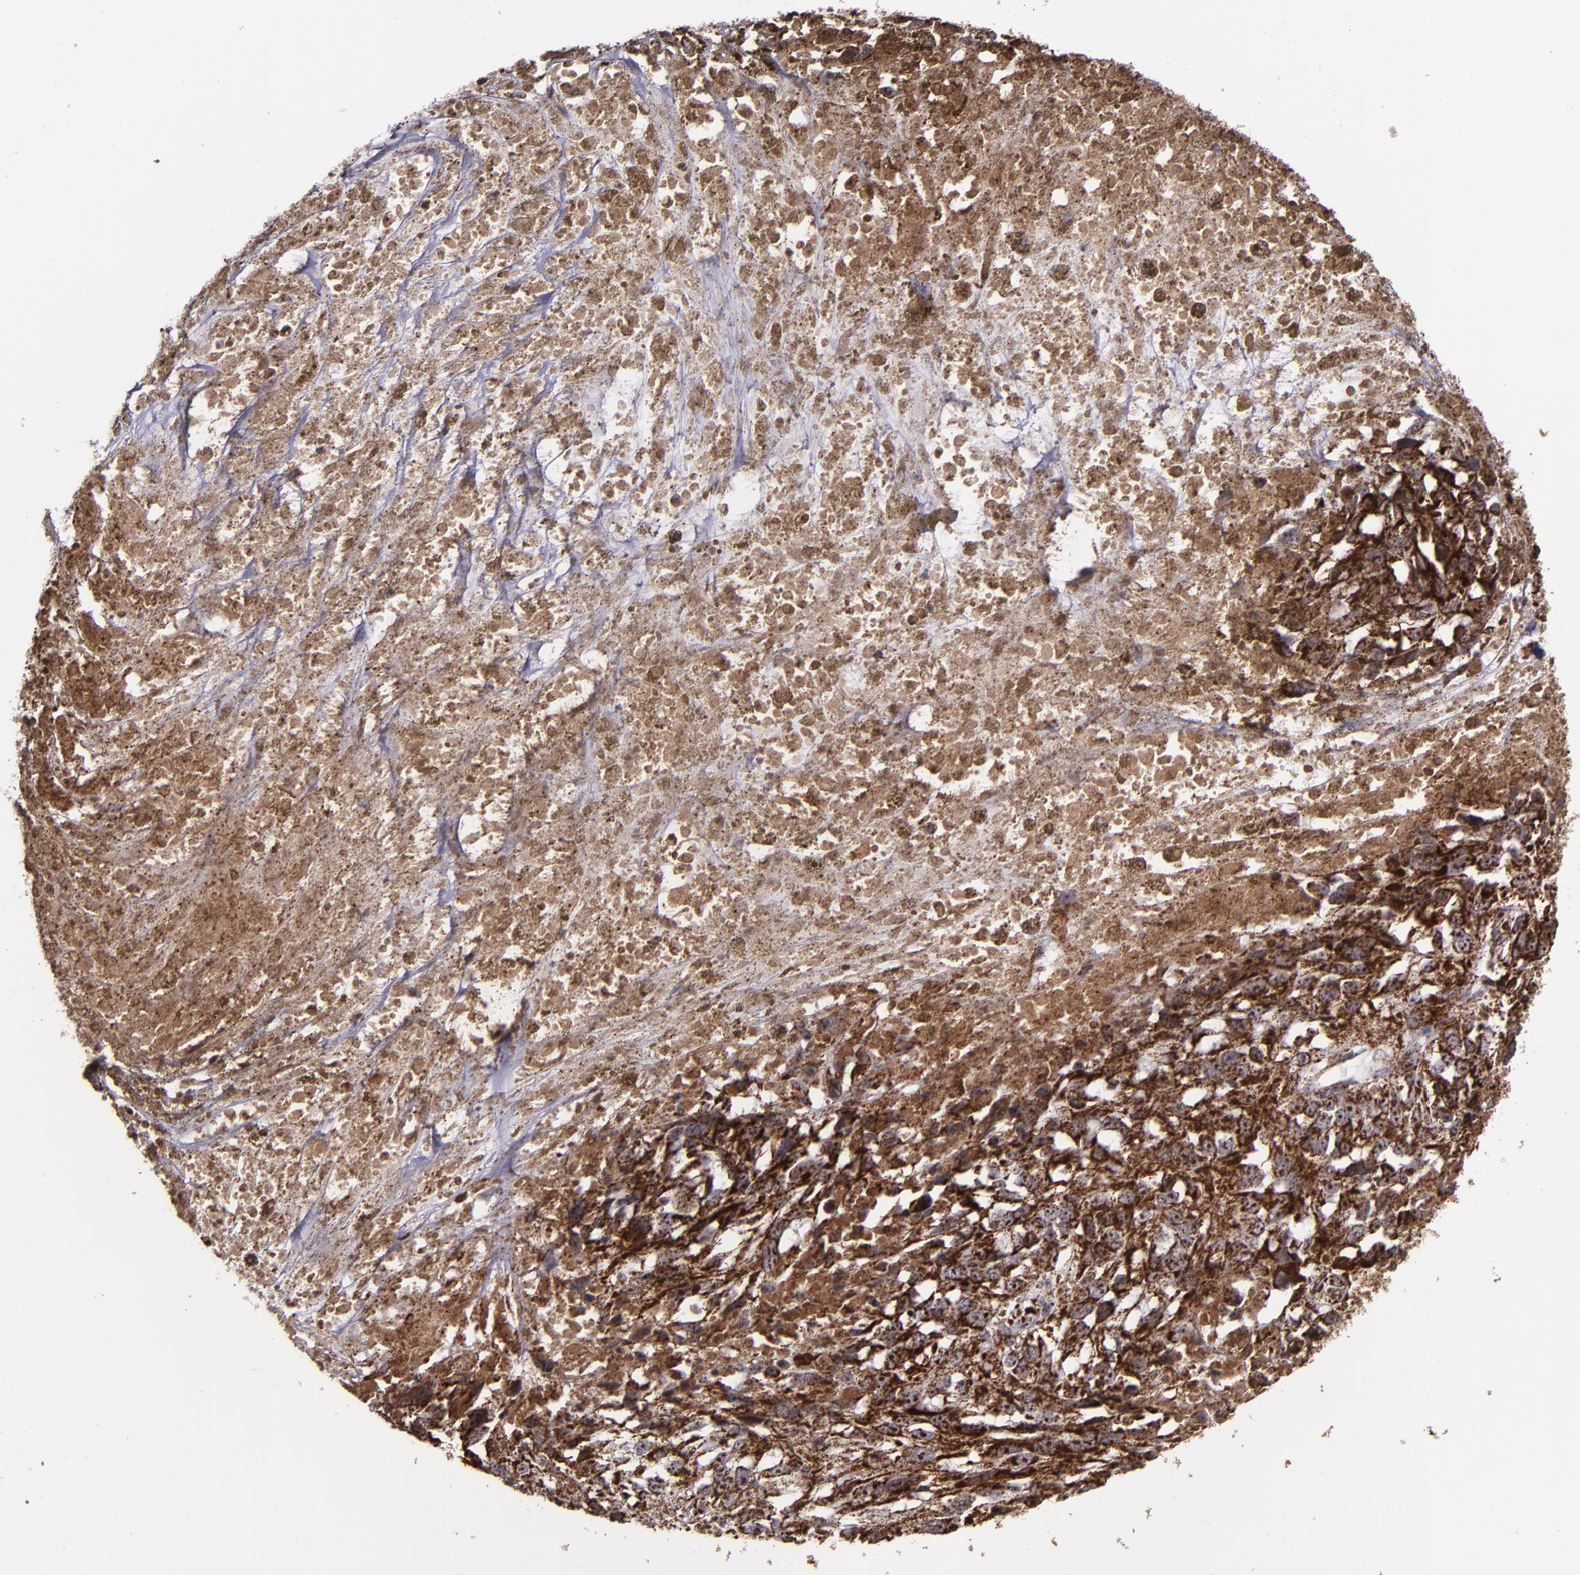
{"staining": {"intensity": "strong", "quantity": ">75%", "location": "cytoplasmic/membranous,nuclear"}, "tissue": "melanoma", "cell_type": "Tumor cells", "image_type": "cancer", "snomed": [{"axis": "morphology", "description": "Malignant melanoma, Metastatic site"}, {"axis": "topography", "description": "Lymph node"}], "caption": "High-magnification brightfield microscopy of melanoma stained with DAB (brown) and counterstained with hematoxylin (blue). tumor cells exhibit strong cytoplasmic/membranous and nuclear positivity is seen in approximately>75% of cells.", "gene": "LONP1", "patient": {"sex": "male", "age": 59}}